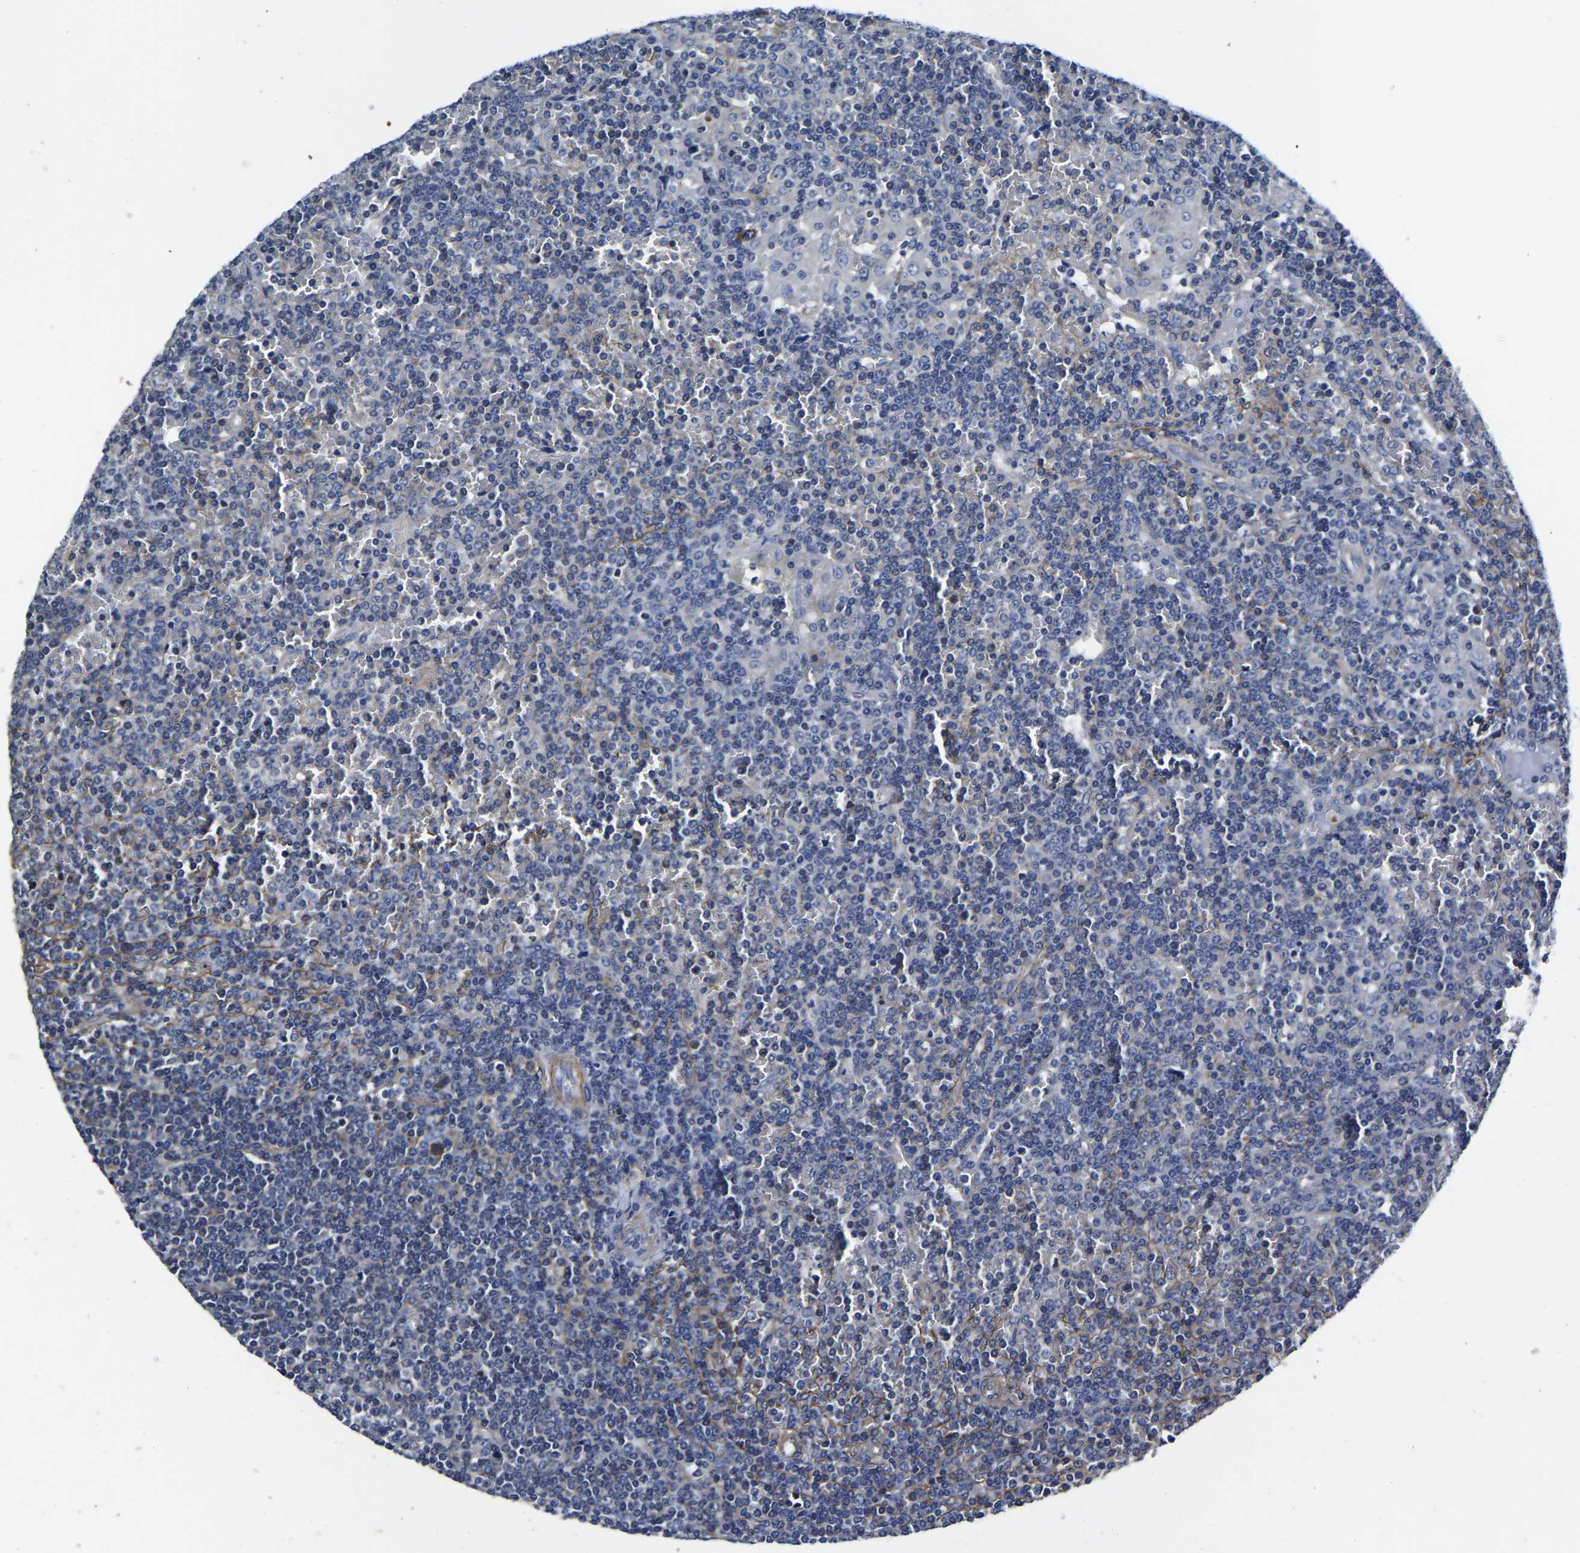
{"staining": {"intensity": "negative", "quantity": "none", "location": "none"}, "tissue": "lymphoma", "cell_type": "Tumor cells", "image_type": "cancer", "snomed": [{"axis": "morphology", "description": "Malignant lymphoma, non-Hodgkin's type, Low grade"}, {"axis": "topography", "description": "Spleen"}], "caption": "A histopathology image of lymphoma stained for a protein shows no brown staining in tumor cells. (Immunohistochemistry (ihc), brightfield microscopy, high magnification).", "gene": "KCTD17", "patient": {"sex": "female", "age": 19}}